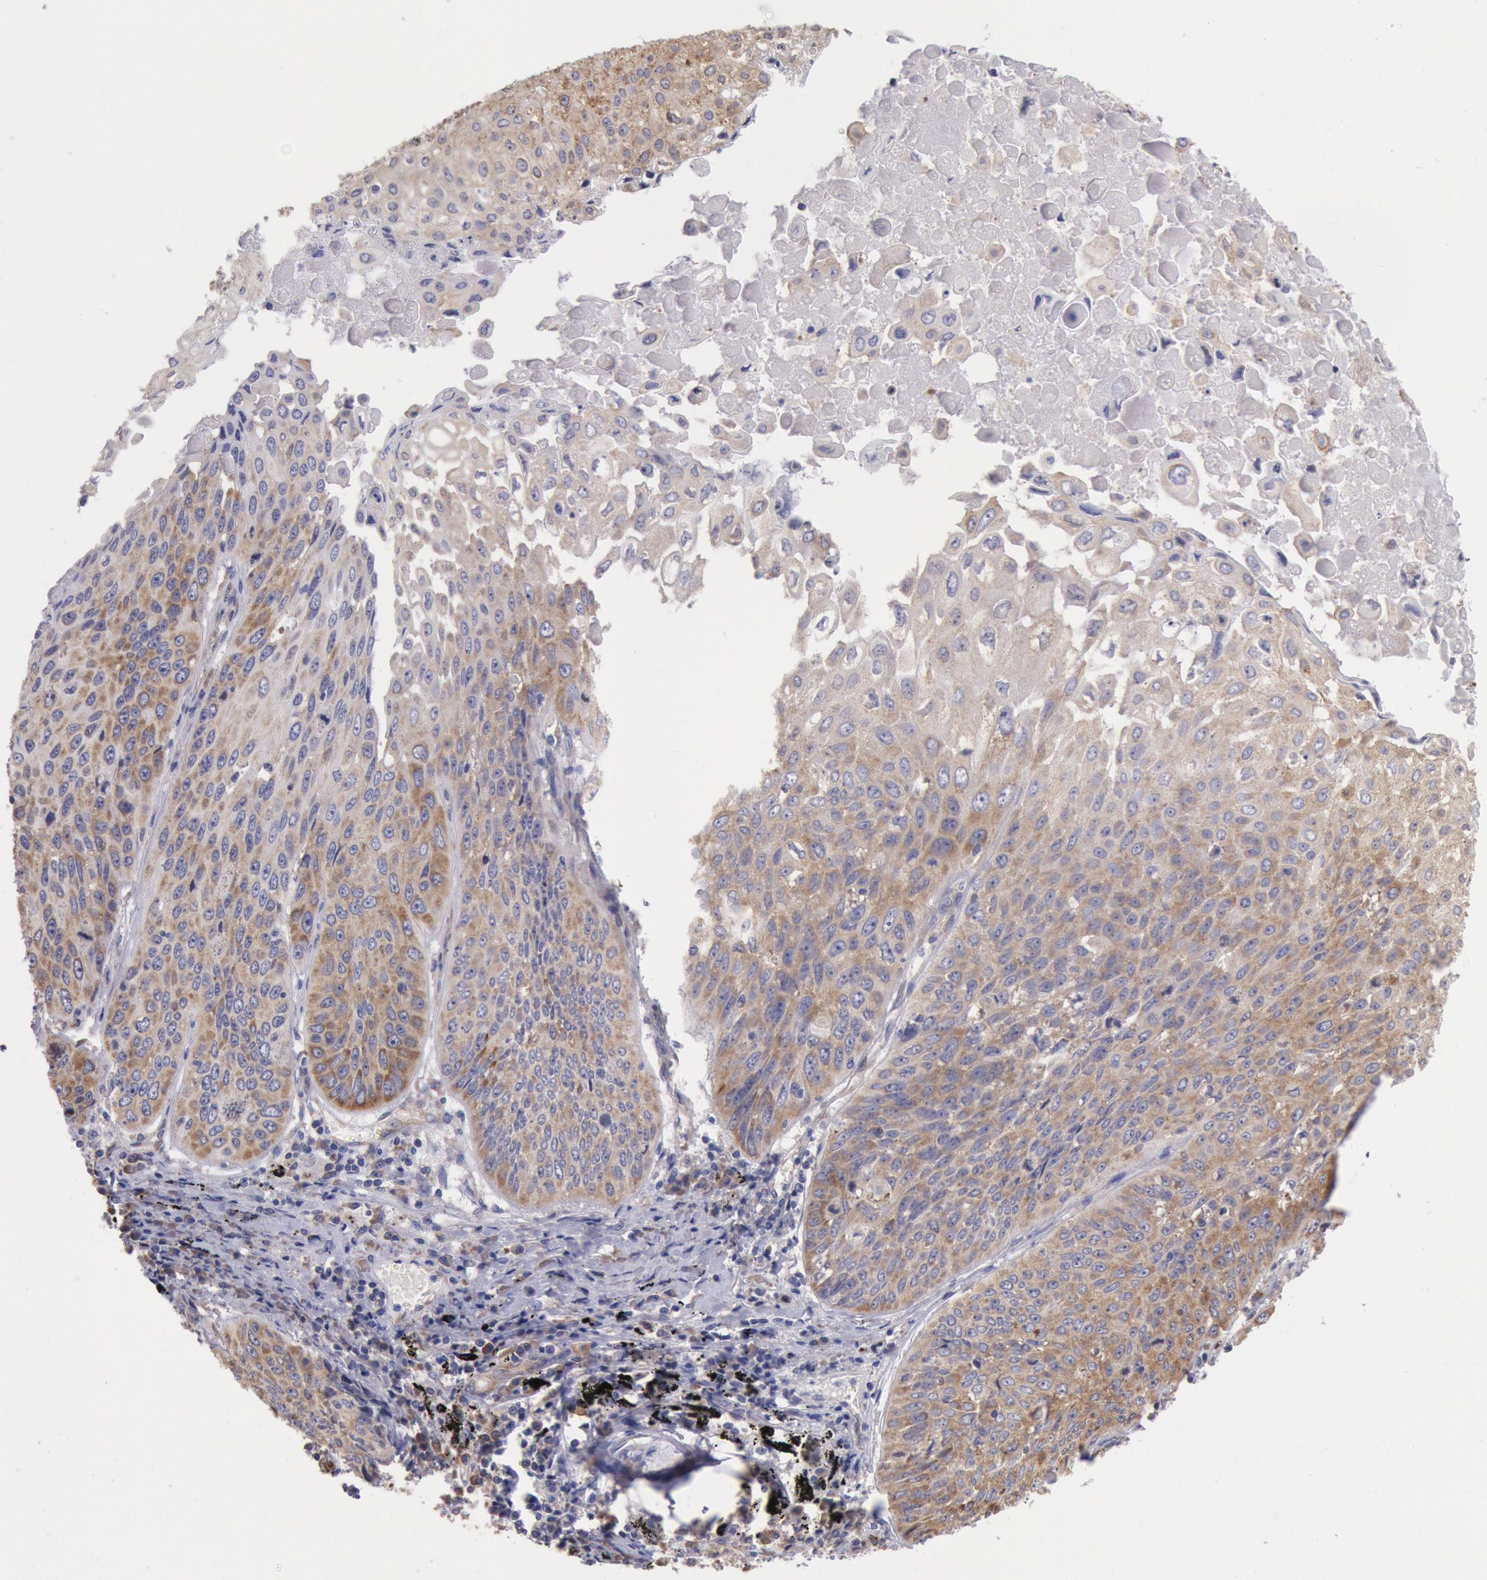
{"staining": {"intensity": "moderate", "quantity": ">75%", "location": "cytoplasmic/membranous"}, "tissue": "lung cancer", "cell_type": "Tumor cells", "image_type": "cancer", "snomed": [{"axis": "morphology", "description": "Adenocarcinoma, NOS"}, {"axis": "topography", "description": "Lung"}], "caption": "Tumor cells display medium levels of moderate cytoplasmic/membranous staining in about >75% of cells in lung cancer (adenocarcinoma). (brown staining indicates protein expression, while blue staining denotes nuclei).", "gene": "DRG1", "patient": {"sex": "male", "age": 60}}